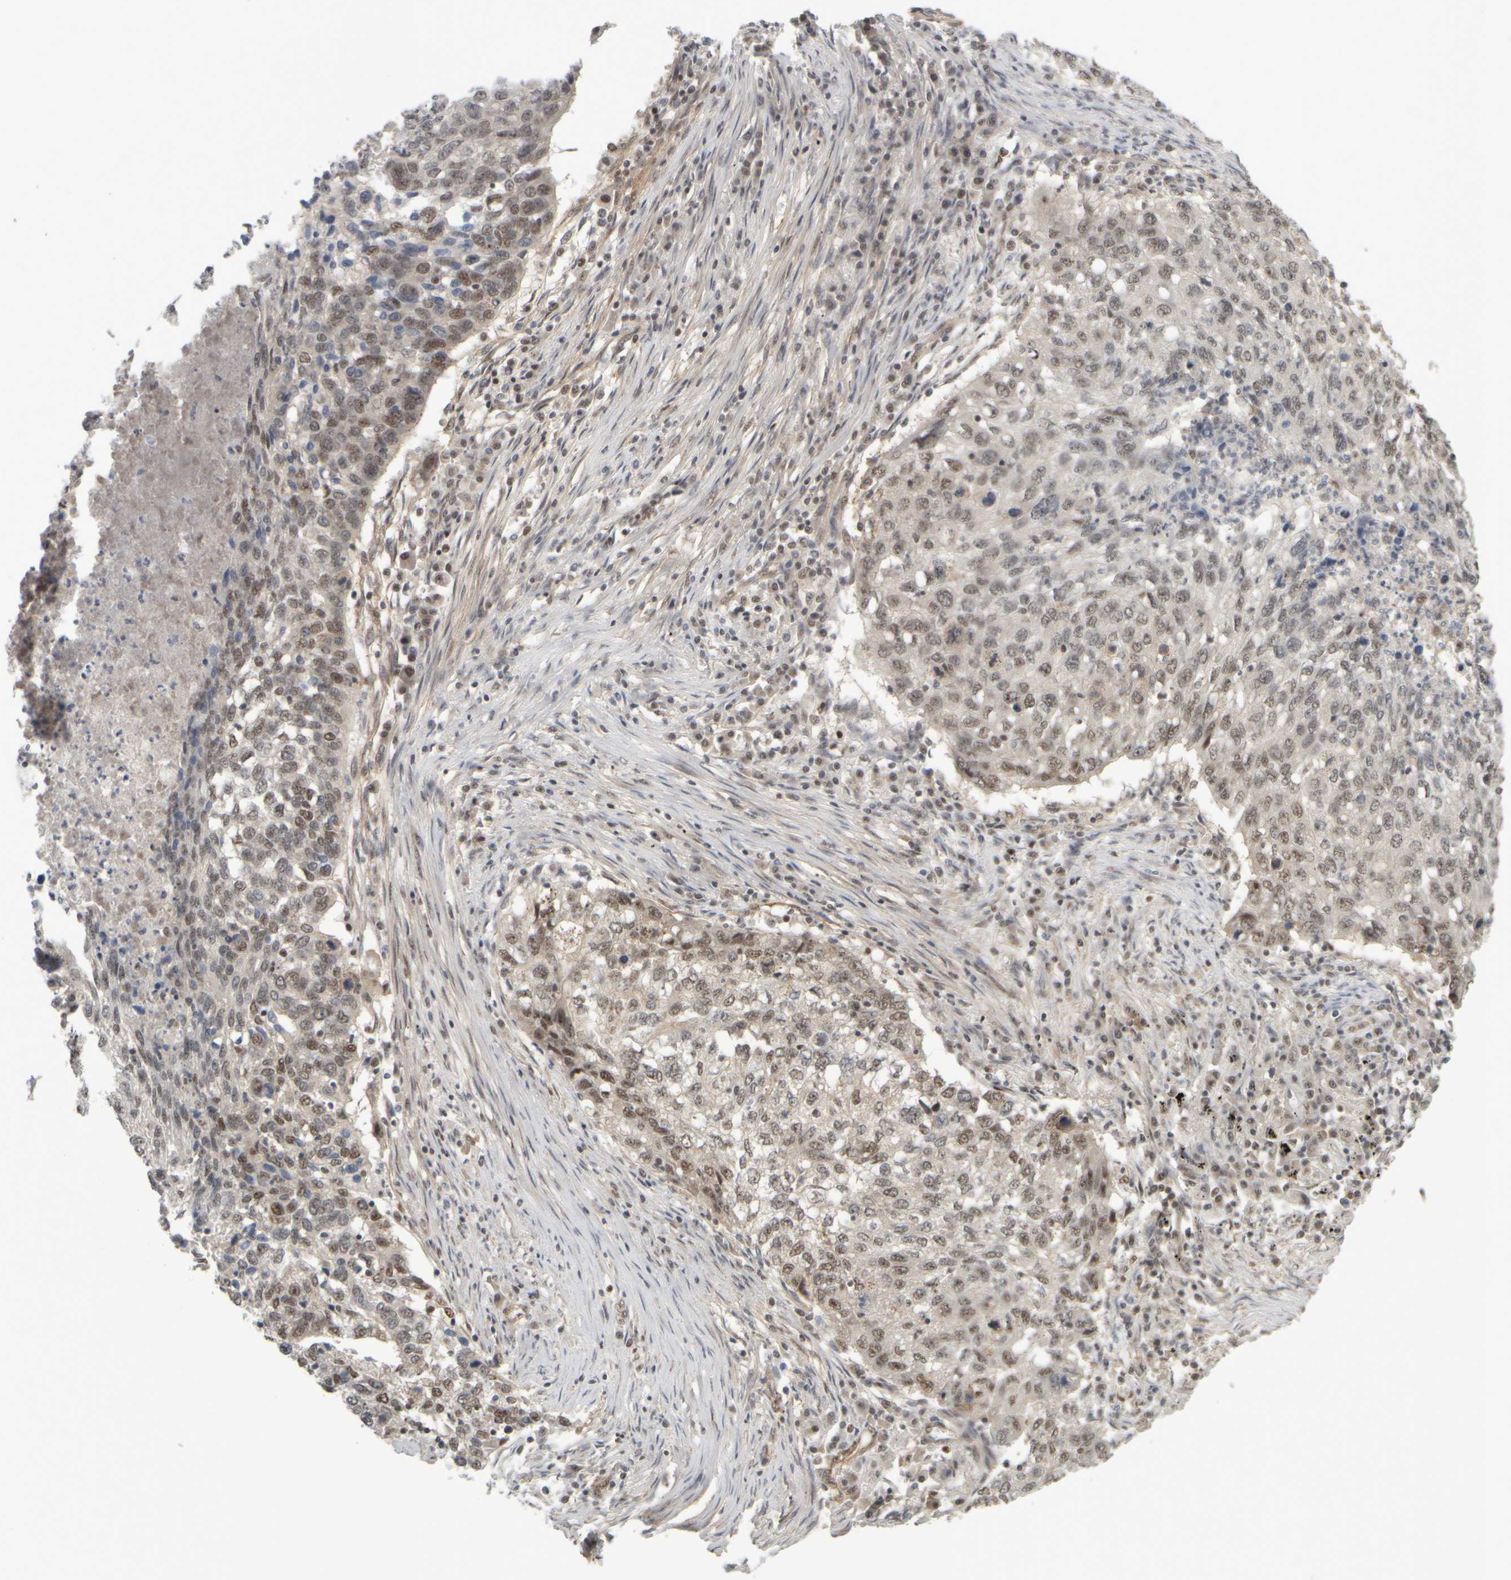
{"staining": {"intensity": "weak", "quantity": "25%-75%", "location": "nuclear"}, "tissue": "lung cancer", "cell_type": "Tumor cells", "image_type": "cancer", "snomed": [{"axis": "morphology", "description": "Squamous cell carcinoma, NOS"}, {"axis": "topography", "description": "Lung"}], "caption": "A micrograph of lung squamous cell carcinoma stained for a protein shows weak nuclear brown staining in tumor cells. (DAB (3,3'-diaminobenzidine) = brown stain, brightfield microscopy at high magnification).", "gene": "SYNRG", "patient": {"sex": "female", "age": 63}}